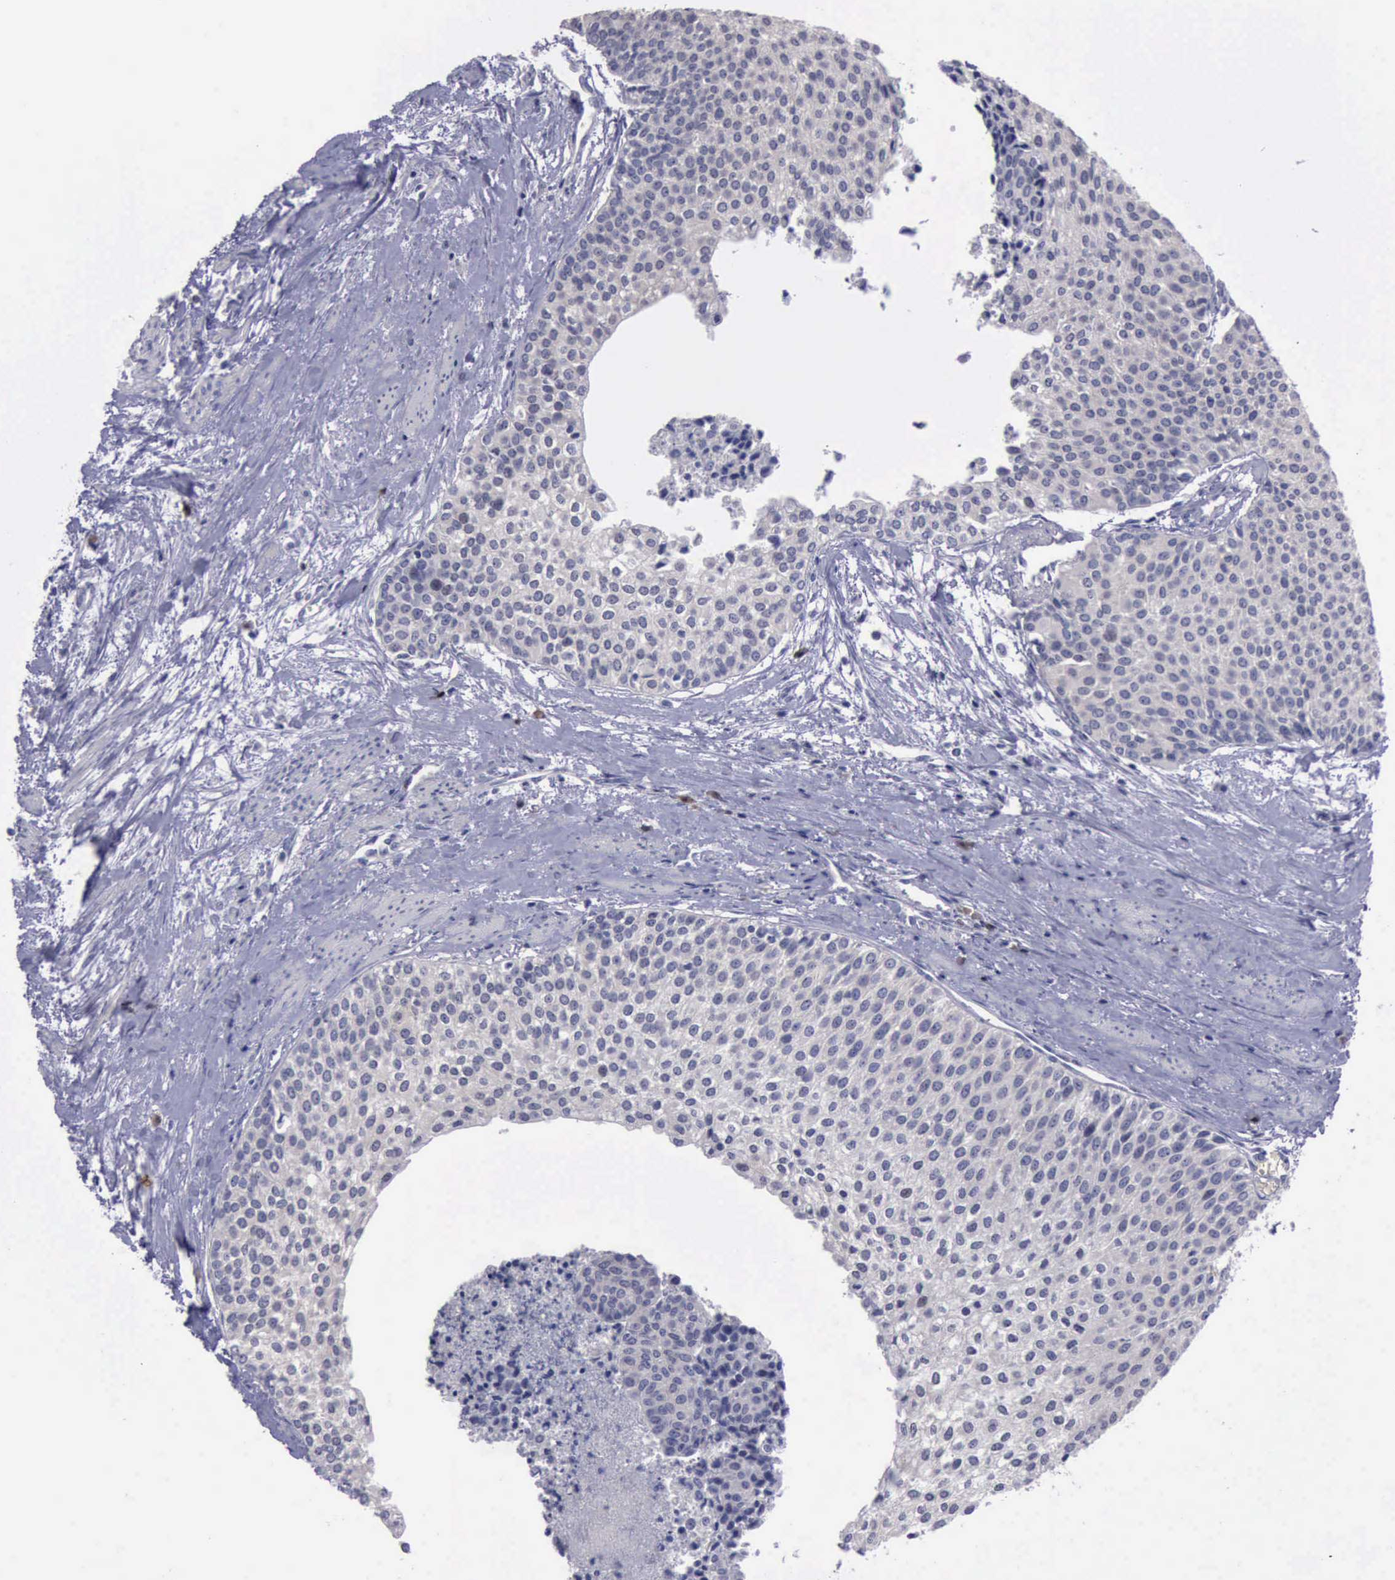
{"staining": {"intensity": "negative", "quantity": "none", "location": "none"}, "tissue": "urothelial cancer", "cell_type": "Tumor cells", "image_type": "cancer", "snomed": [{"axis": "morphology", "description": "Urothelial carcinoma, Low grade"}, {"axis": "topography", "description": "Urinary bladder"}], "caption": "The histopathology image demonstrates no staining of tumor cells in urothelial cancer.", "gene": "CEP128", "patient": {"sex": "female", "age": 73}}